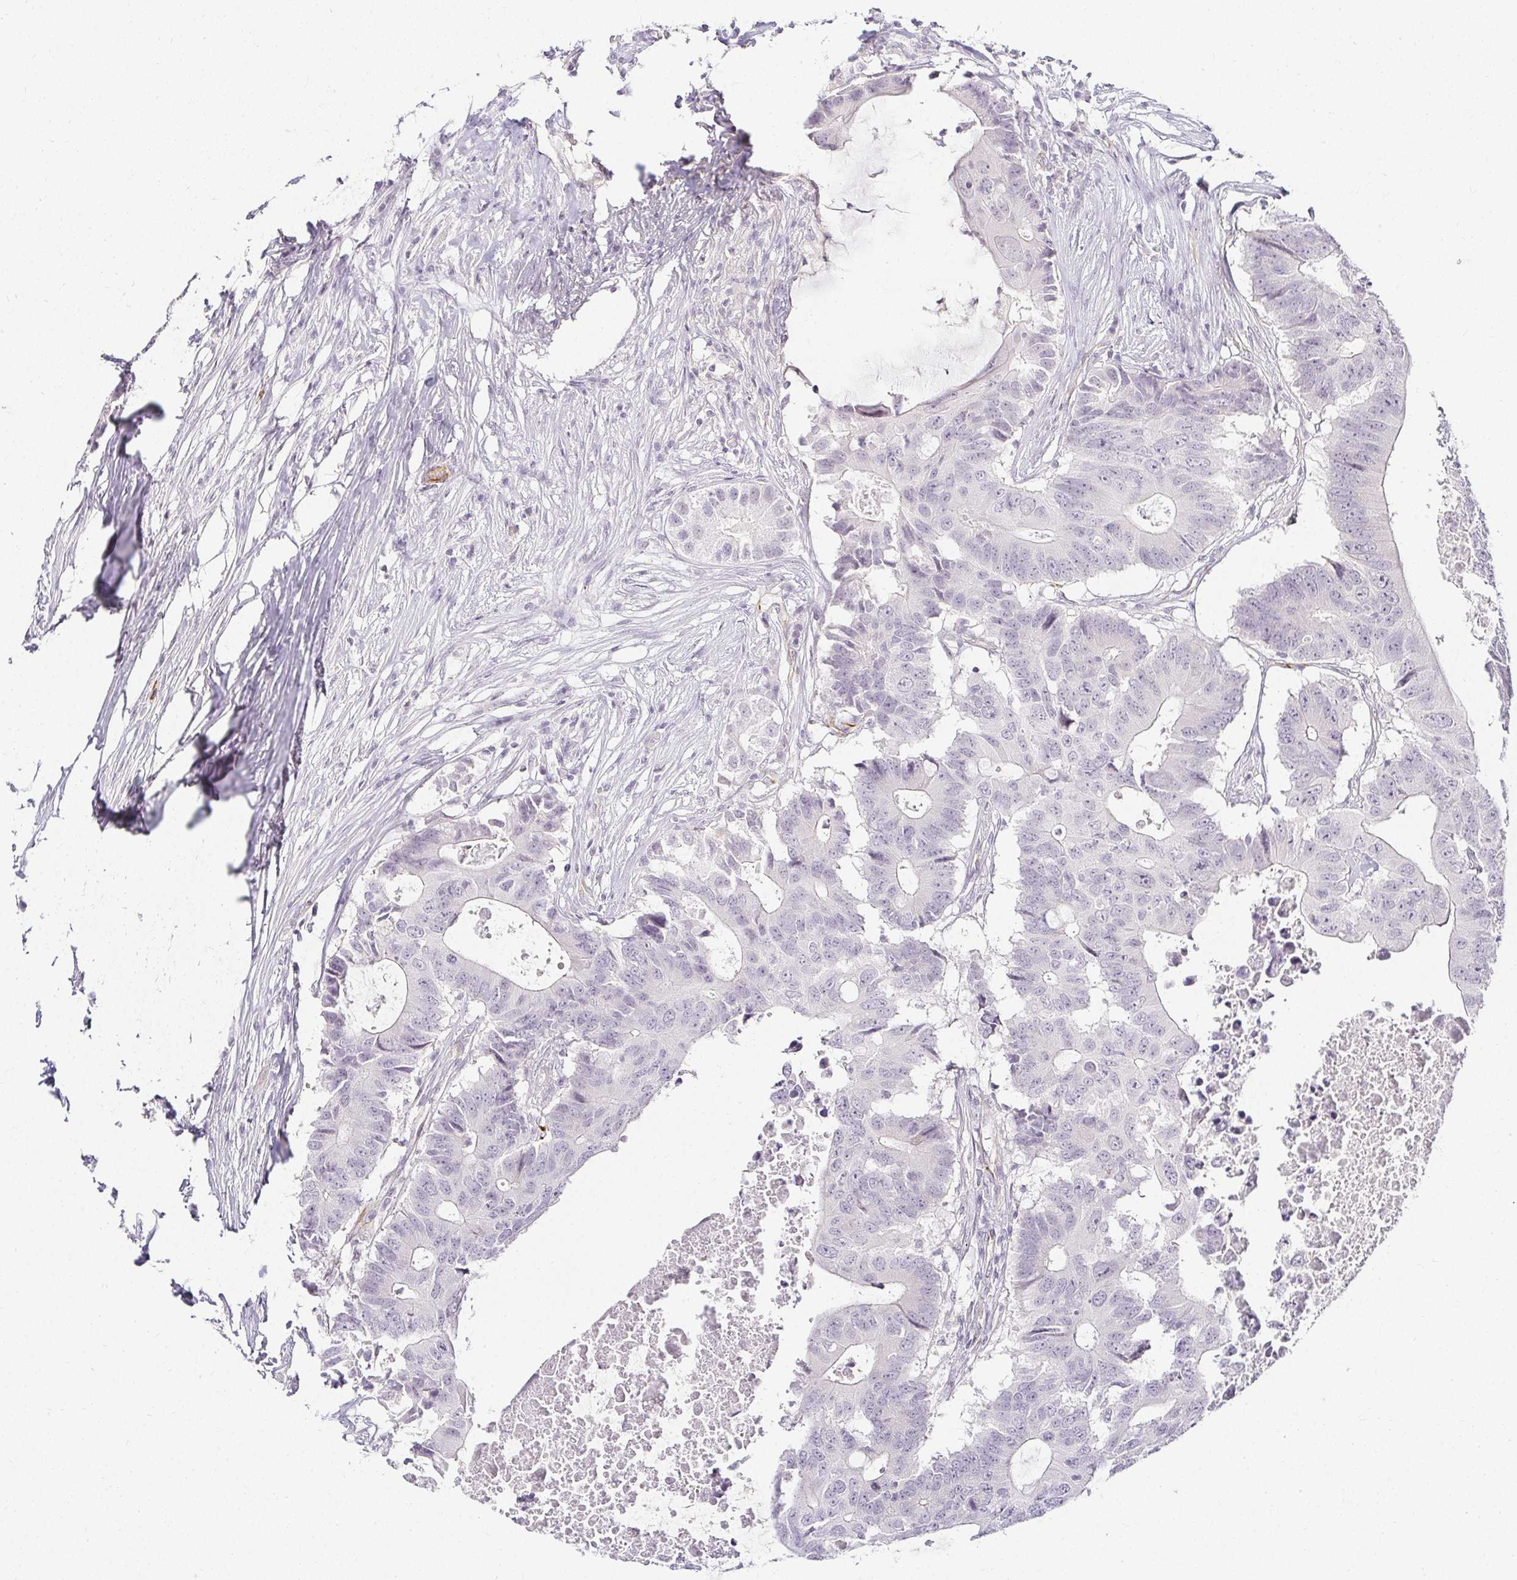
{"staining": {"intensity": "negative", "quantity": "none", "location": "none"}, "tissue": "colorectal cancer", "cell_type": "Tumor cells", "image_type": "cancer", "snomed": [{"axis": "morphology", "description": "Adenocarcinoma, NOS"}, {"axis": "topography", "description": "Colon"}], "caption": "Tumor cells are negative for protein expression in human colorectal adenocarcinoma.", "gene": "ACAN", "patient": {"sex": "male", "age": 71}}